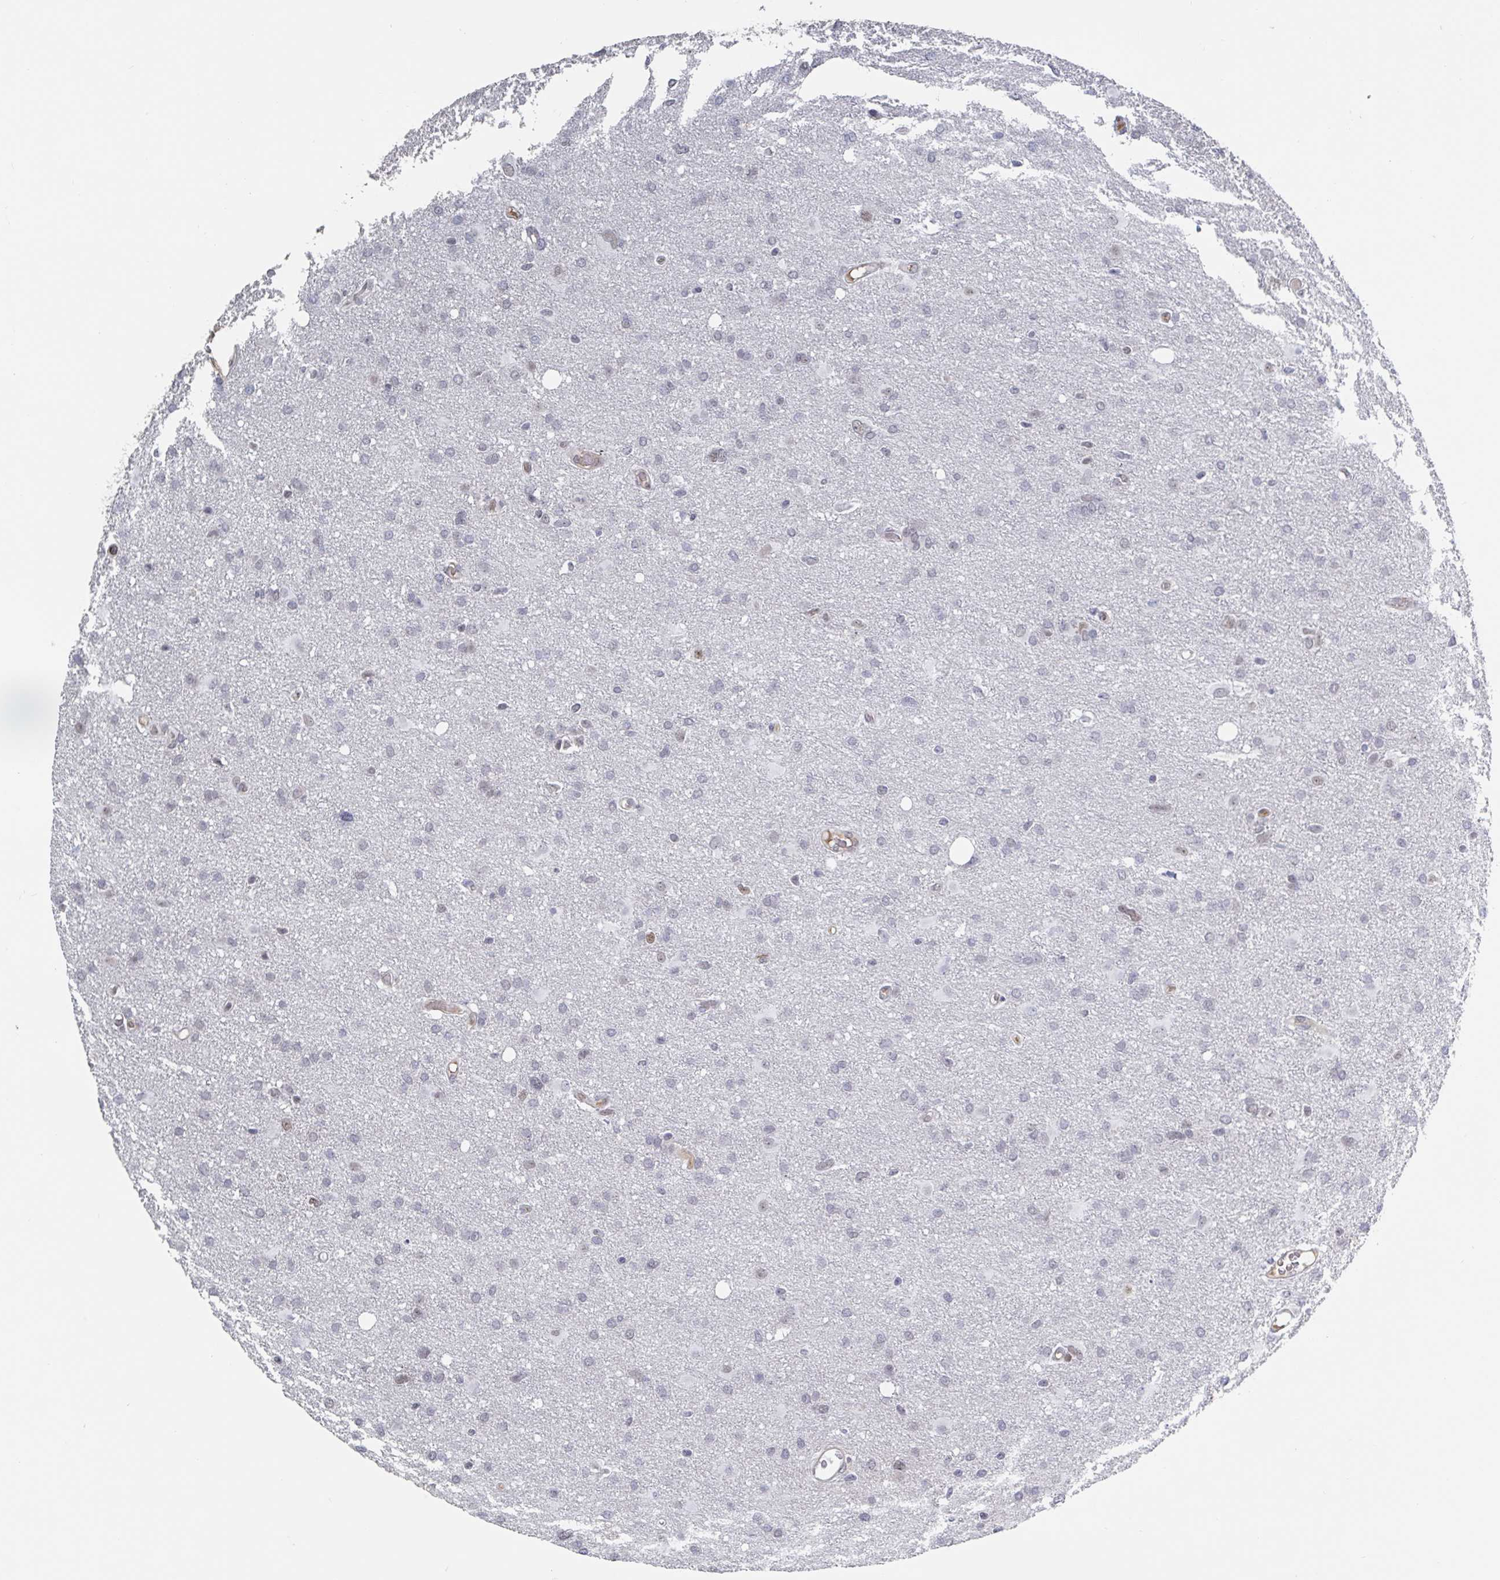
{"staining": {"intensity": "negative", "quantity": "none", "location": "none"}, "tissue": "glioma", "cell_type": "Tumor cells", "image_type": "cancer", "snomed": [{"axis": "morphology", "description": "Glioma, malignant, High grade"}, {"axis": "topography", "description": "Brain"}], "caption": "Immunohistochemical staining of glioma demonstrates no significant staining in tumor cells.", "gene": "BCL7B", "patient": {"sex": "male", "age": 53}}